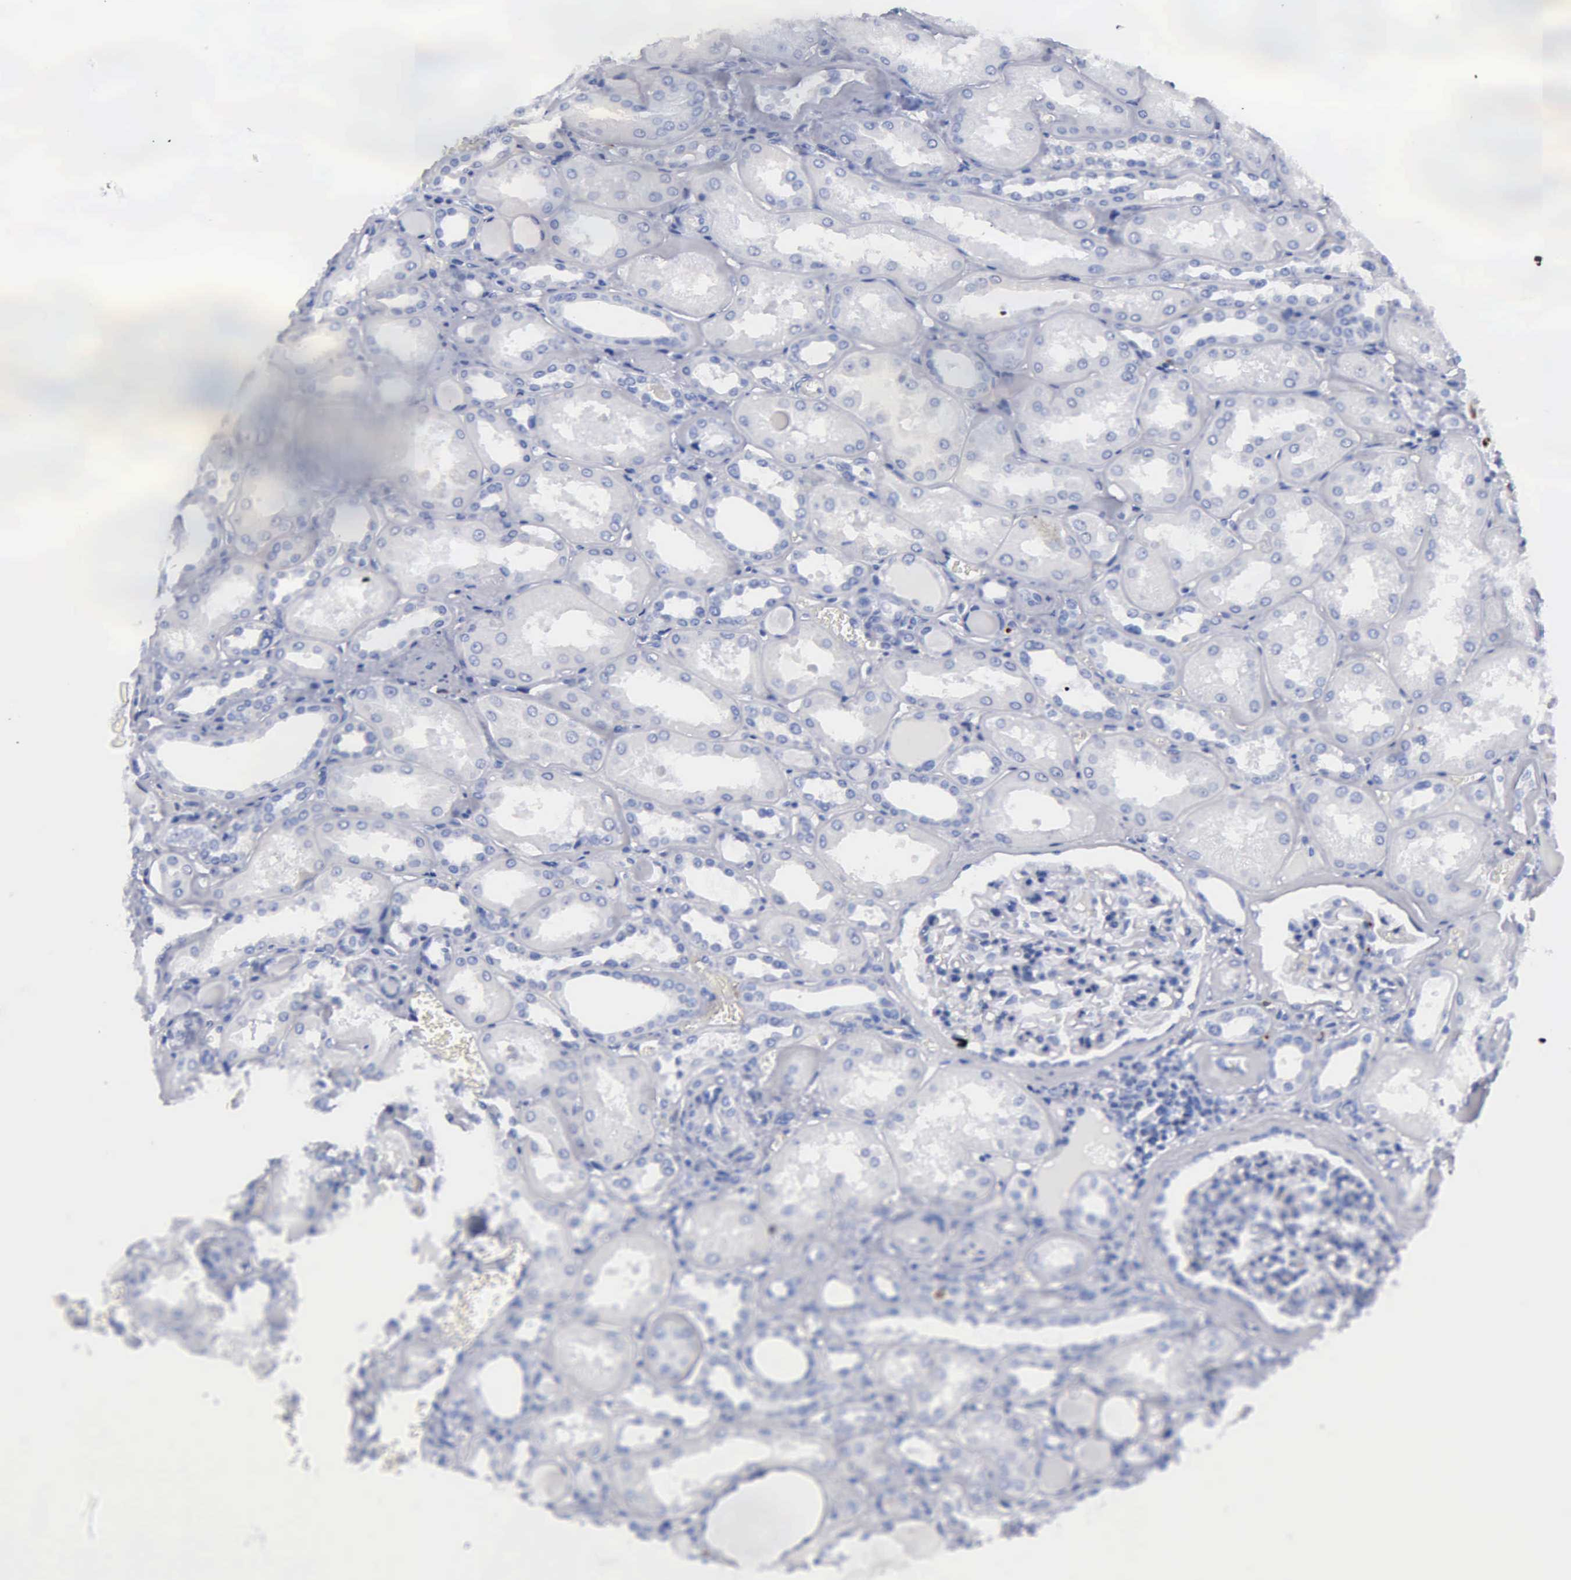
{"staining": {"intensity": "negative", "quantity": "none", "location": "none"}, "tissue": "kidney", "cell_type": "Cells in glomeruli", "image_type": "normal", "snomed": [{"axis": "morphology", "description": "Normal tissue, NOS"}, {"axis": "topography", "description": "Kidney"}], "caption": "Human kidney stained for a protein using immunohistochemistry demonstrates no positivity in cells in glomeruli.", "gene": "CTSG", "patient": {"sex": "male", "age": 61}}